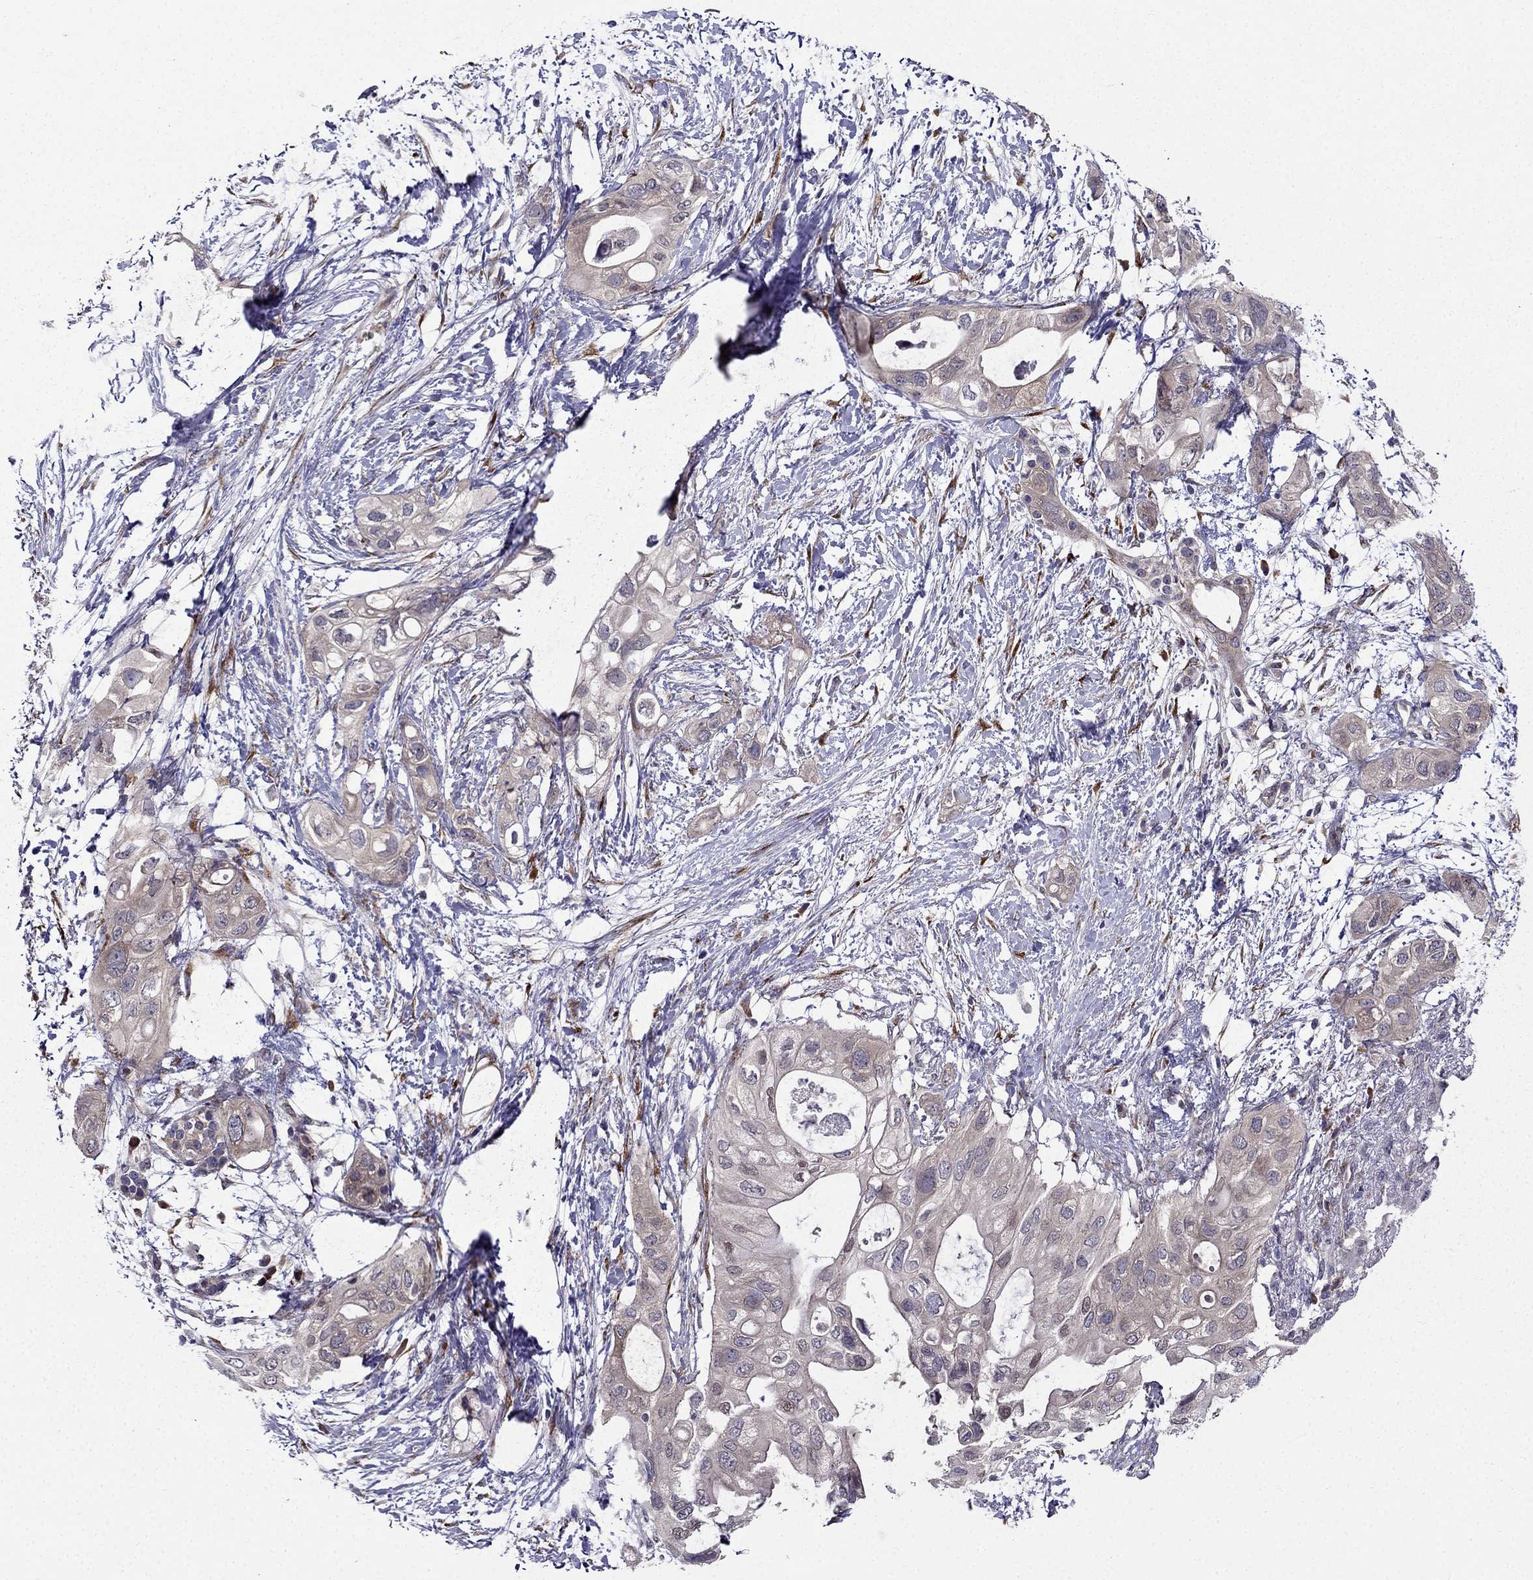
{"staining": {"intensity": "weak", "quantity": "<25%", "location": "cytoplasmic/membranous"}, "tissue": "pancreatic cancer", "cell_type": "Tumor cells", "image_type": "cancer", "snomed": [{"axis": "morphology", "description": "Adenocarcinoma, NOS"}, {"axis": "topography", "description": "Pancreas"}], "caption": "Immunohistochemistry (IHC) micrograph of neoplastic tissue: pancreatic cancer (adenocarcinoma) stained with DAB (3,3'-diaminobenzidine) shows no significant protein expression in tumor cells.", "gene": "ARHGEF28", "patient": {"sex": "female", "age": 72}}